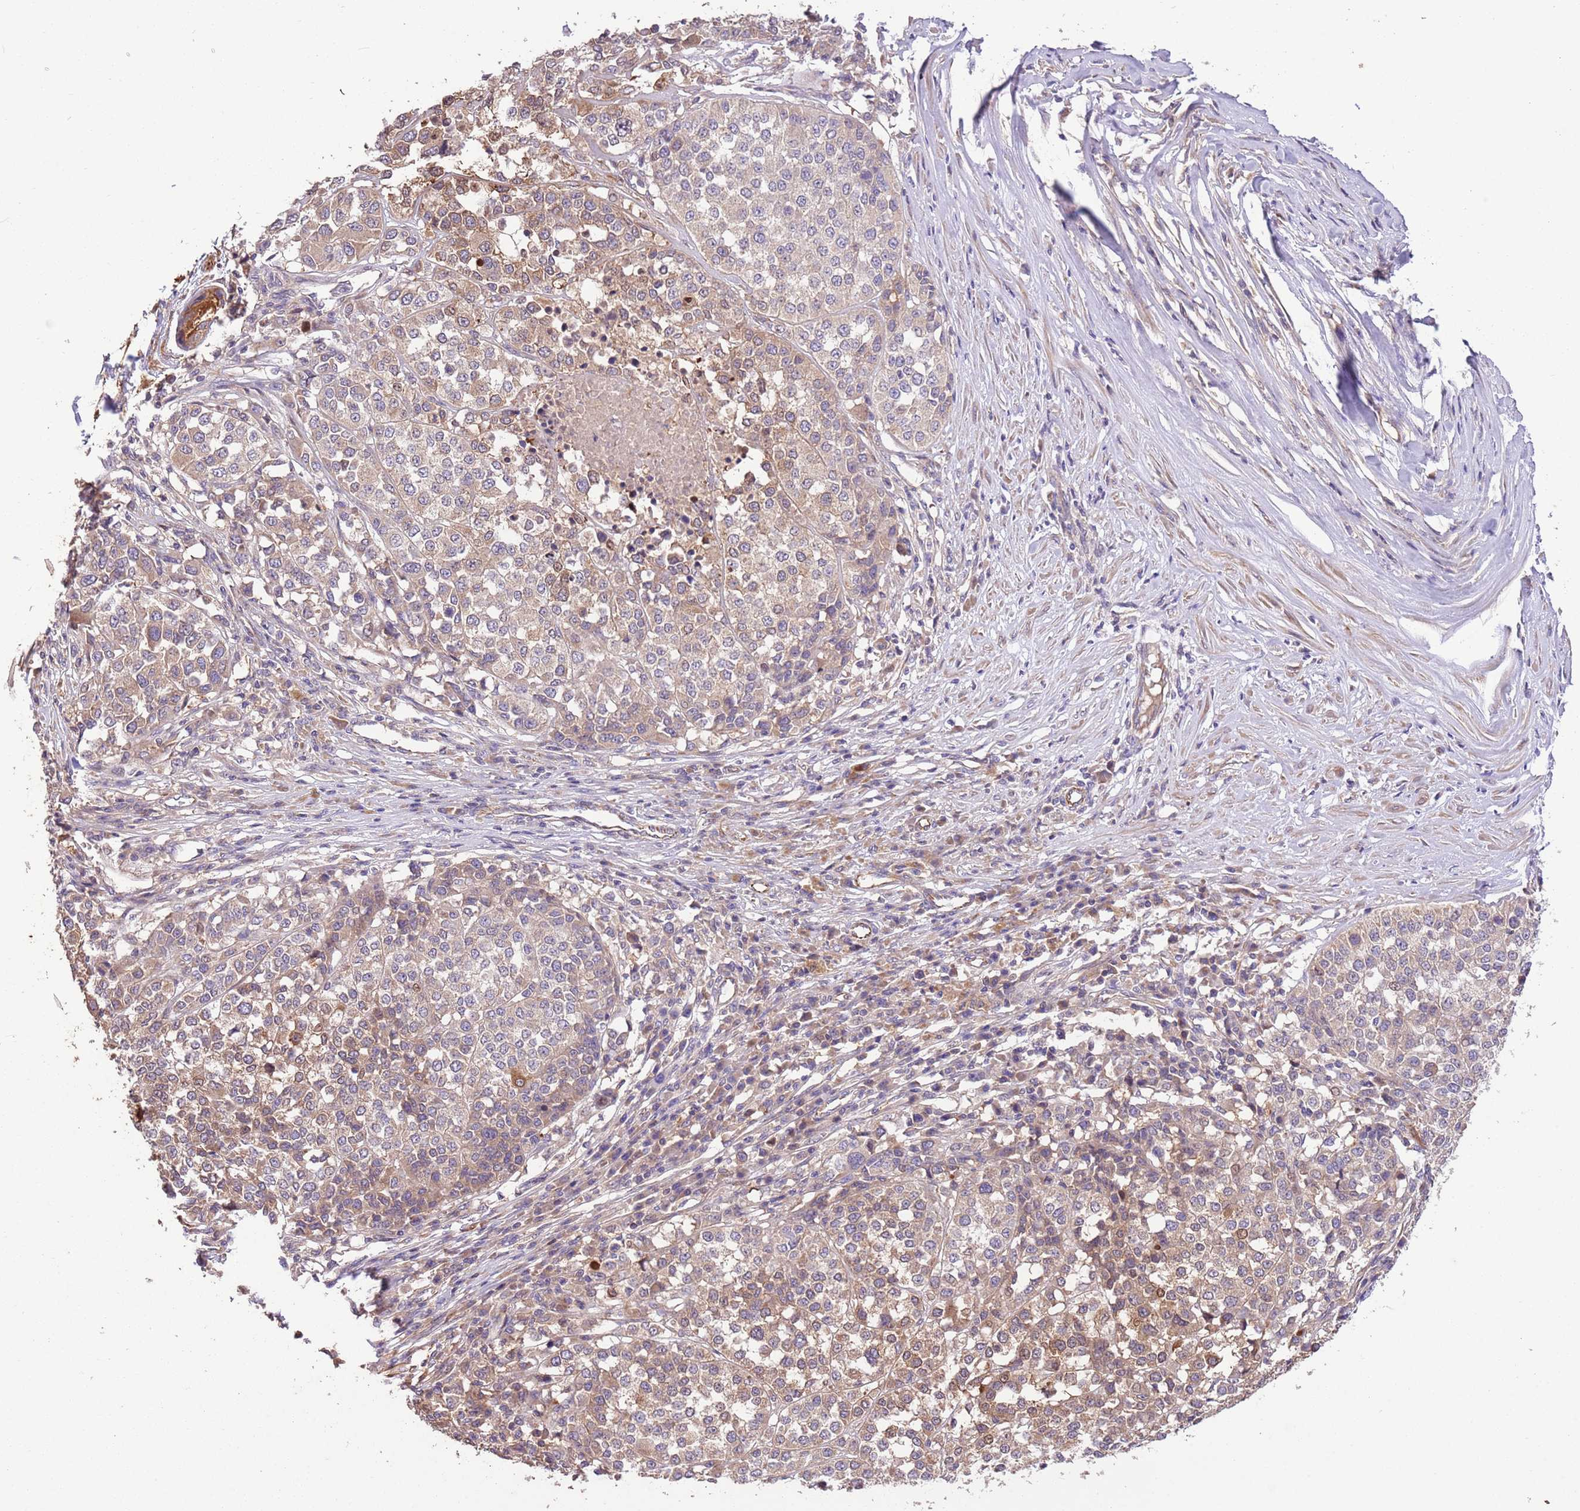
{"staining": {"intensity": "weak", "quantity": ">75%", "location": "cytoplasmic/membranous"}, "tissue": "melanoma", "cell_type": "Tumor cells", "image_type": "cancer", "snomed": [{"axis": "morphology", "description": "Malignant melanoma, Metastatic site"}, {"axis": "topography", "description": "Lymph node"}], "caption": "A histopathology image of human malignant melanoma (metastatic site) stained for a protein reveals weak cytoplasmic/membranous brown staining in tumor cells.", "gene": "FAM89B", "patient": {"sex": "male", "age": 44}}